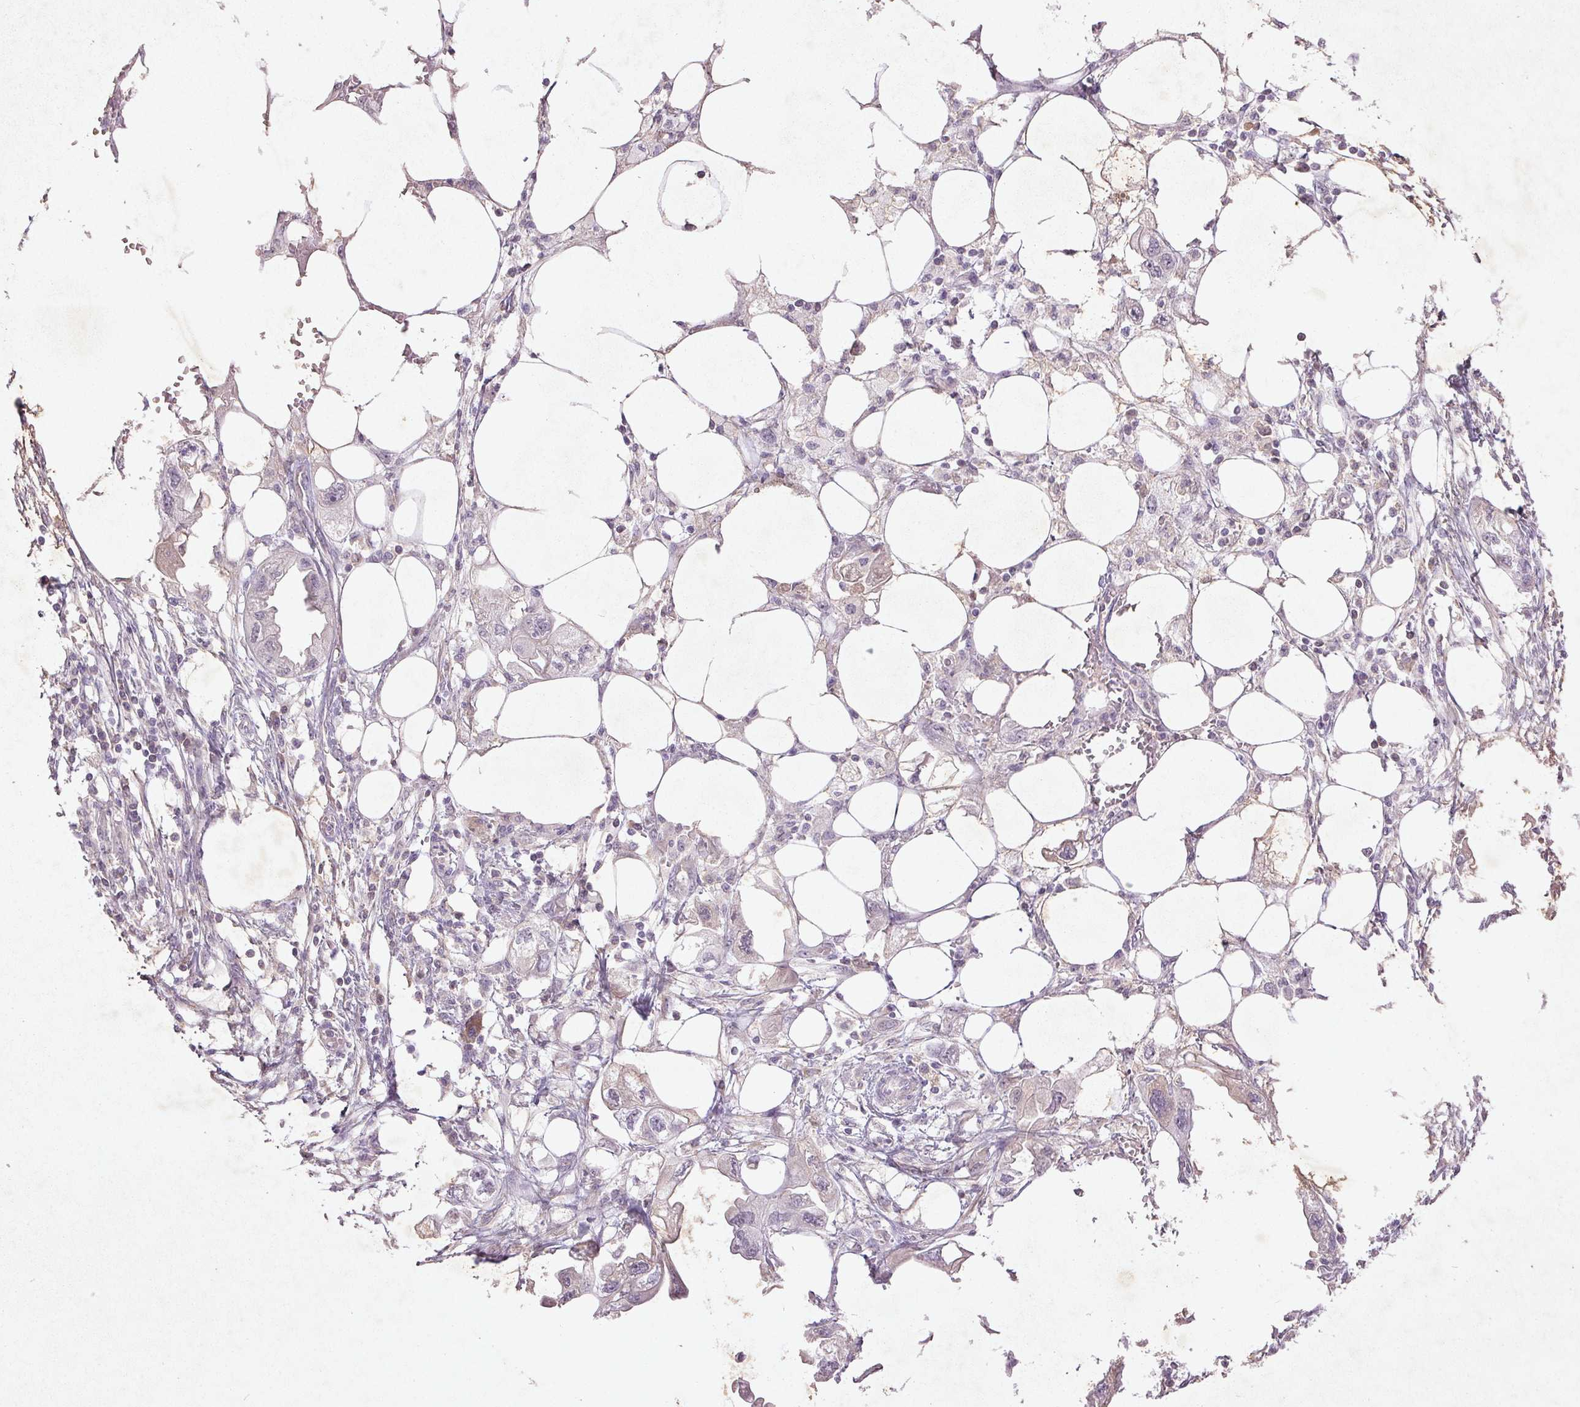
{"staining": {"intensity": "negative", "quantity": "none", "location": "none"}, "tissue": "endometrial cancer", "cell_type": "Tumor cells", "image_type": "cancer", "snomed": [{"axis": "morphology", "description": "Adenocarcinoma, NOS"}, {"axis": "morphology", "description": "Adenocarcinoma, metastatic, NOS"}, {"axis": "topography", "description": "Adipose tissue"}, {"axis": "topography", "description": "Endometrium"}], "caption": "DAB immunohistochemical staining of adenocarcinoma (endometrial) shows no significant expression in tumor cells.", "gene": "FAM168B", "patient": {"sex": "female", "age": 67}}